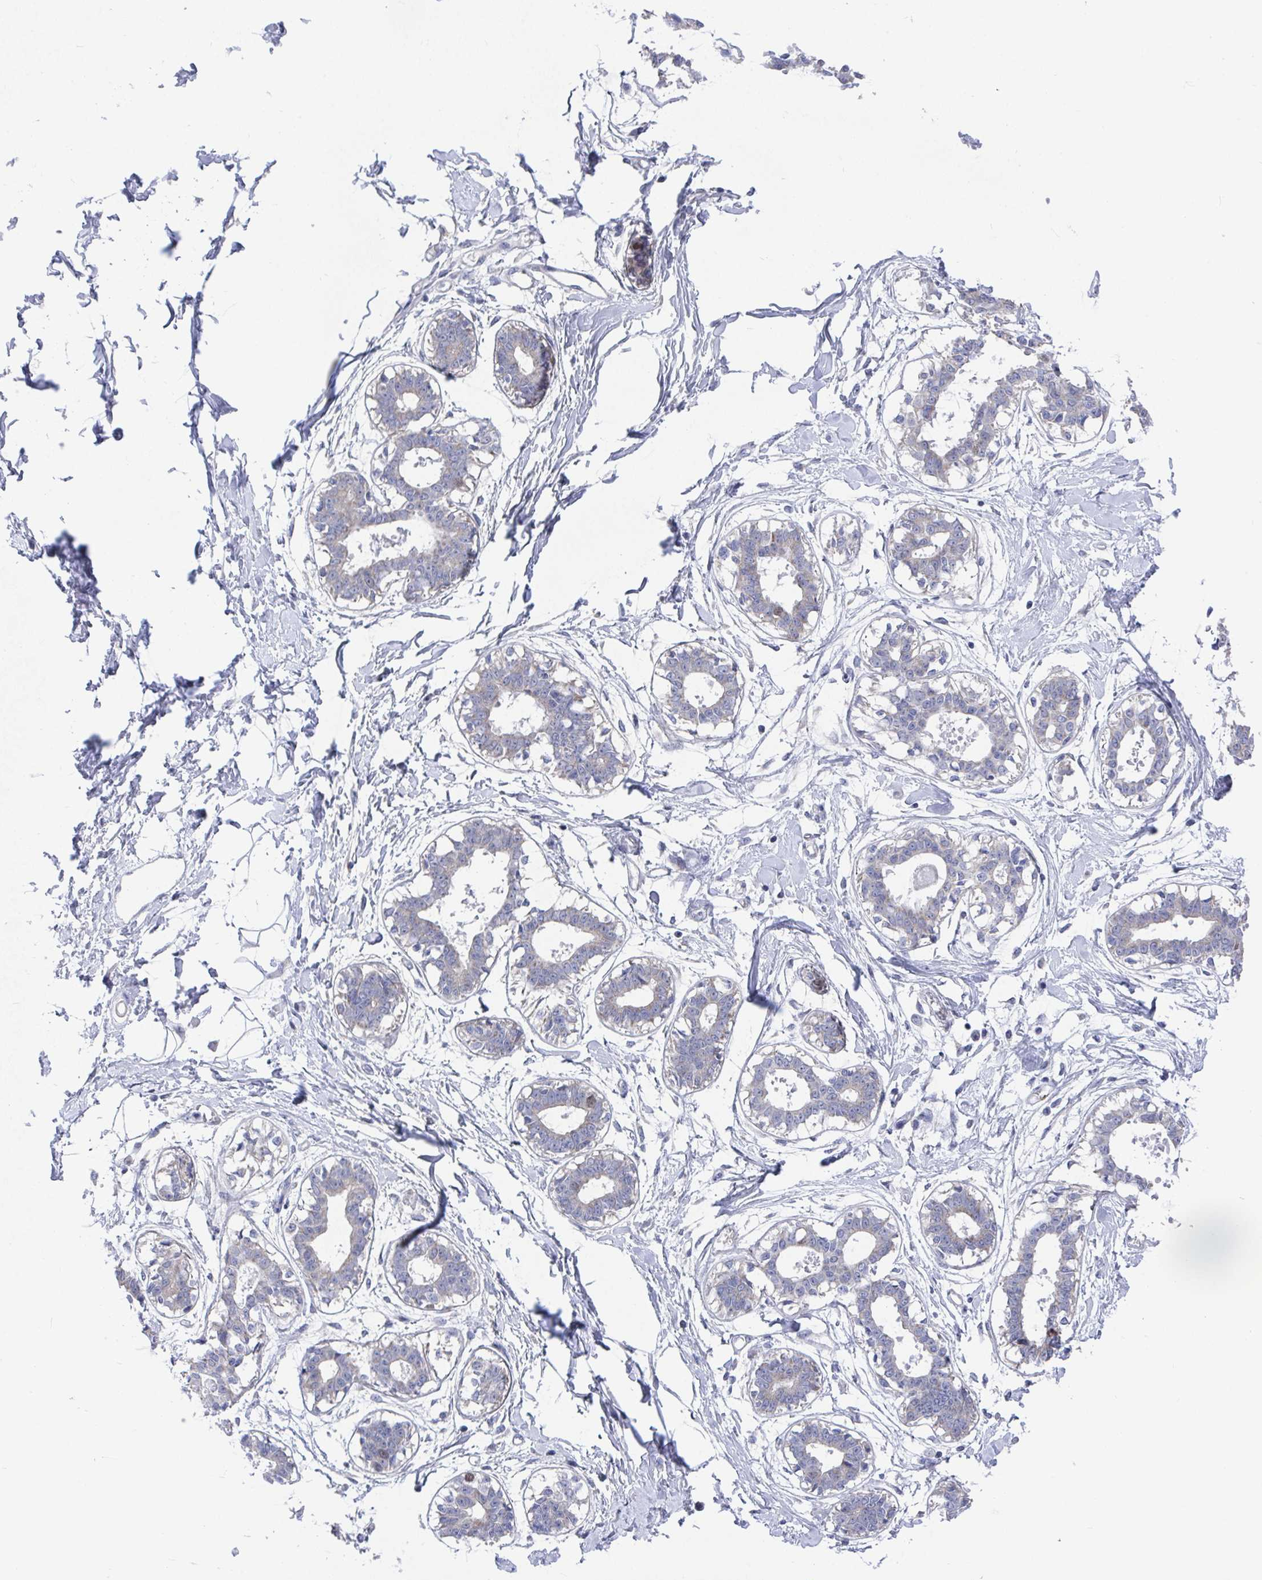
{"staining": {"intensity": "negative", "quantity": "none", "location": "none"}, "tissue": "breast", "cell_type": "Adipocytes", "image_type": "normal", "snomed": [{"axis": "morphology", "description": "Normal tissue, NOS"}, {"axis": "topography", "description": "Breast"}], "caption": "Immunohistochemical staining of unremarkable human breast exhibits no significant staining in adipocytes.", "gene": "ATP5F1C", "patient": {"sex": "female", "age": 45}}